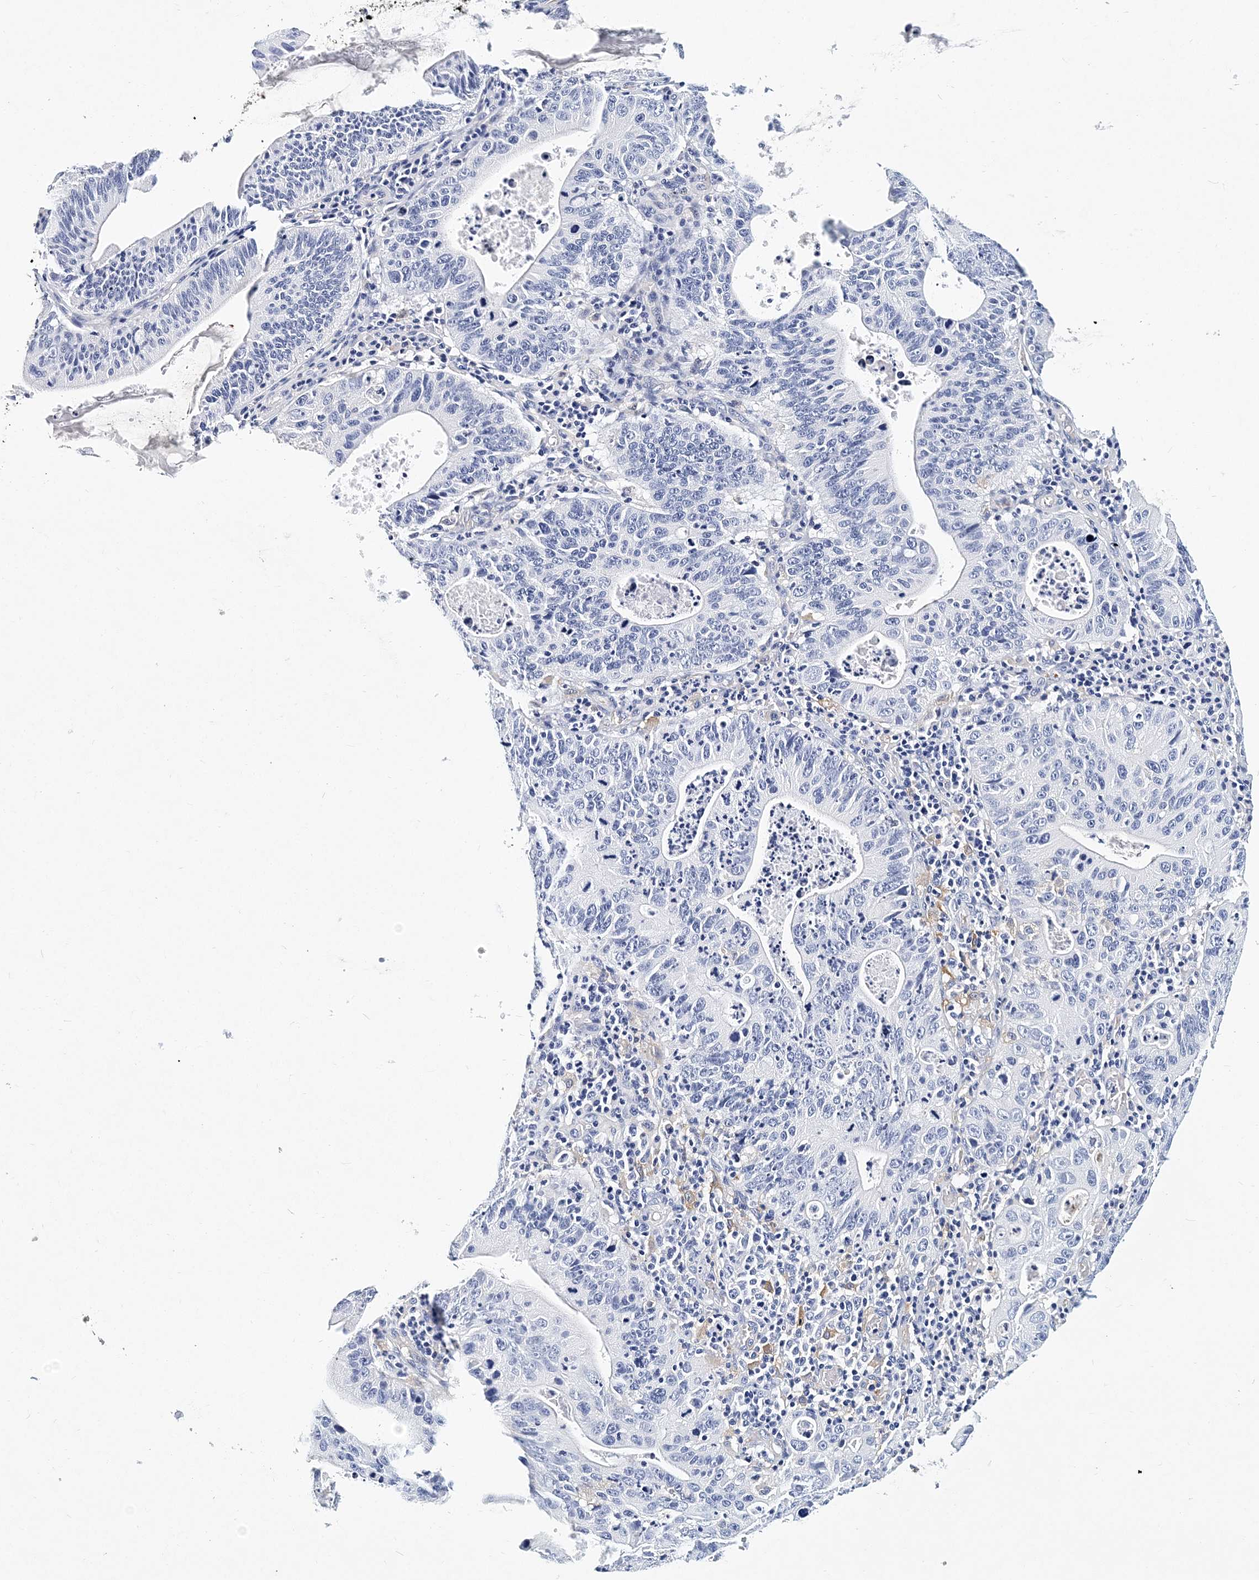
{"staining": {"intensity": "negative", "quantity": "none", "location": "none"}, "tissue": "stomach cancer", "cell_type": "Tumor cells", "image_type": "cancer", "snomed": [{"axis": "morphology", "description": "Adenocarcinoma, NOS"}, {"axis": "topography", "description": "Stomach"}], "caption": "Human adenocarcinoma (stomach) stained for a protein using immunohistochemistry (IHC) reveals no expression in tumor cells.", "gene": "ITGA2B", "patient": {"sex": "male", "age": 59}}